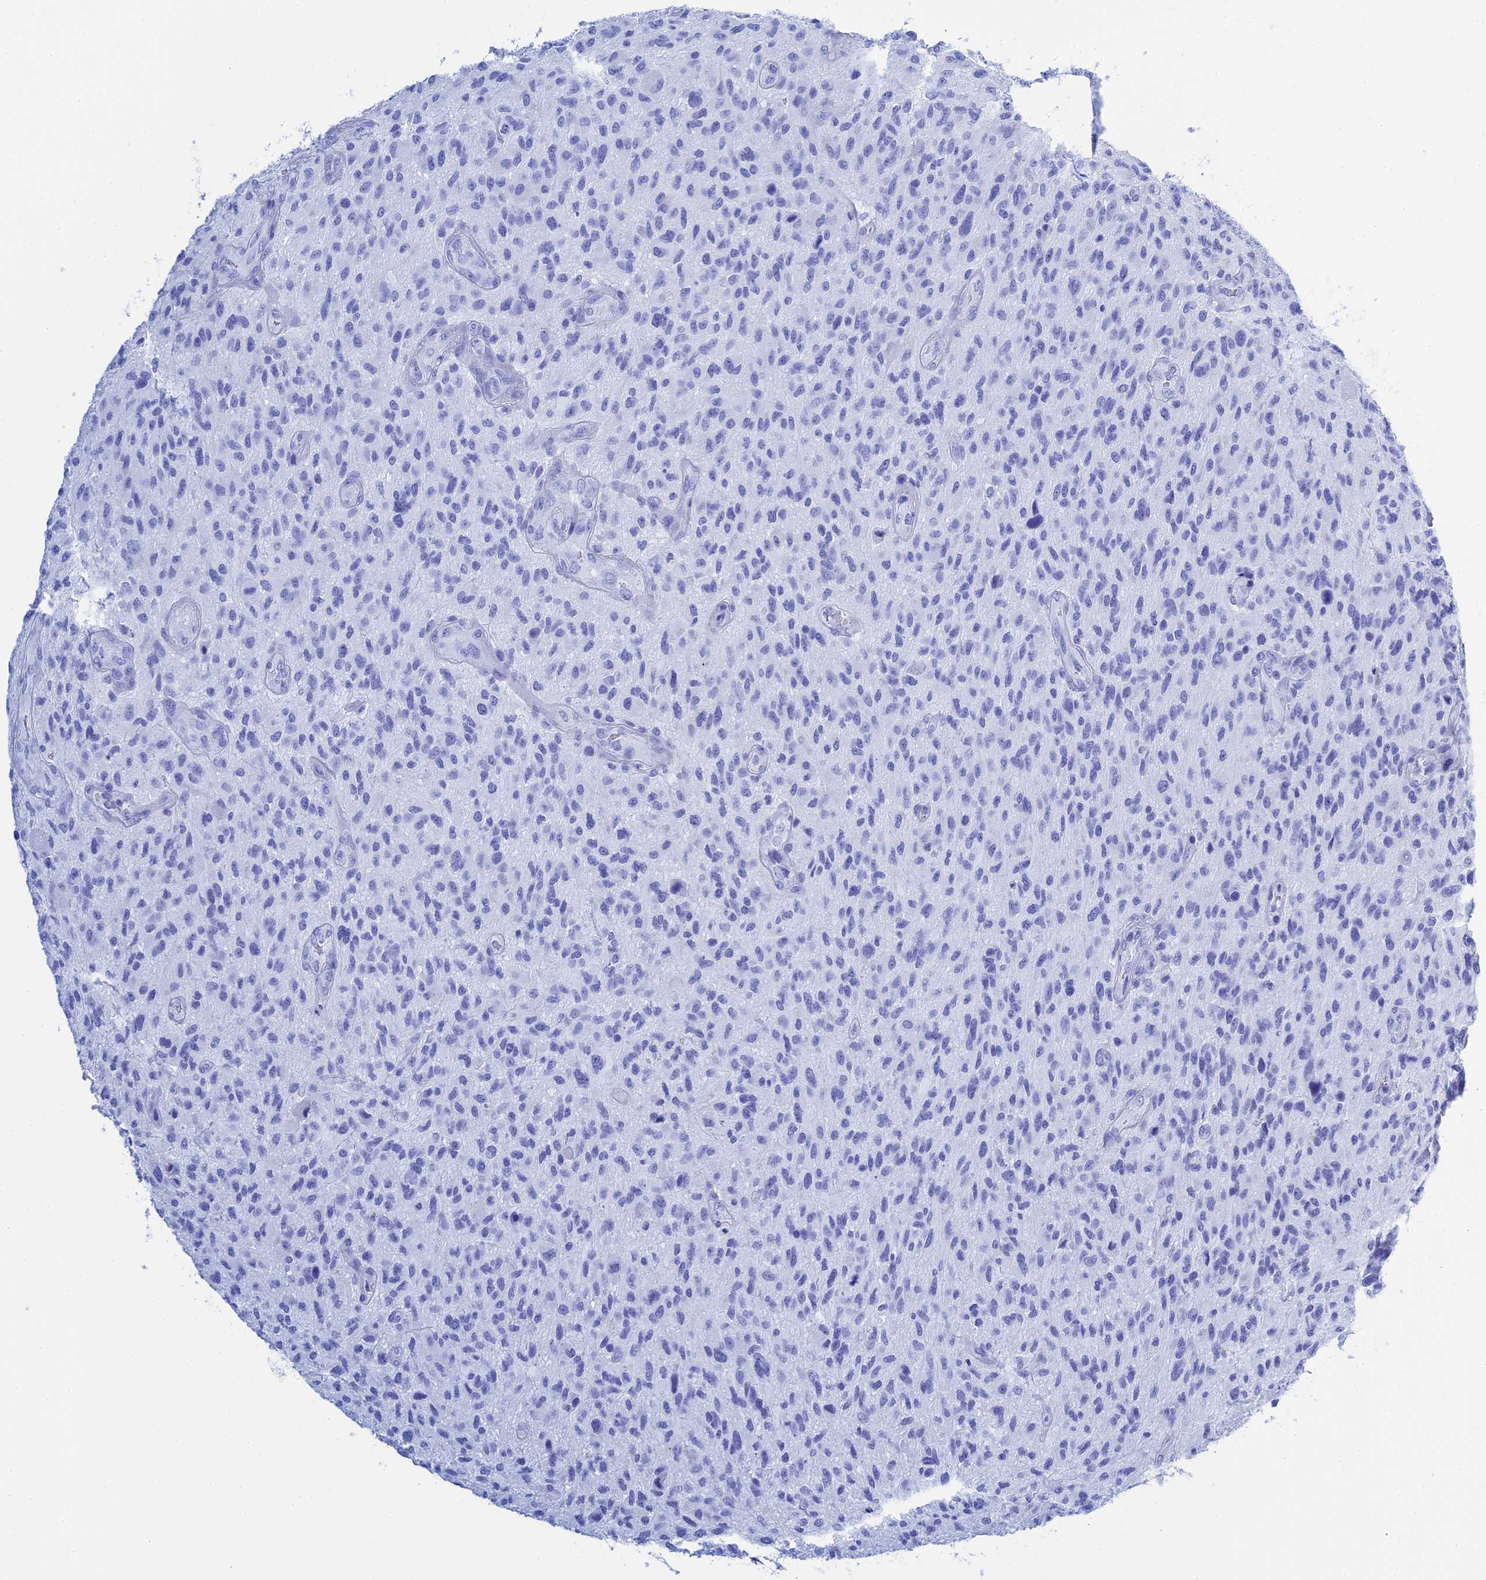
{"staining": {"intensity": "negative", "quantity": "none", "location": "none"}, "tissue": "glioma", "cell_type": "Tumor cells", "image_type": "cancer", "snomed": [{"axis": "morphology", "description": "Glioma, malignant, High grade"}, {"axis": "topography", "description": "Brain"}], "caption": "DAB immunohistochemical staining of human malignant high-grade glioma exhibits no significant expression in tumor cells. (DAB (3,3'-diaminobenzidine) immunohistochemistry visualized using brightfield microscopy, high magnification).", "gene": "TEX101", "patient": {"sex": "male", "age": 47}}